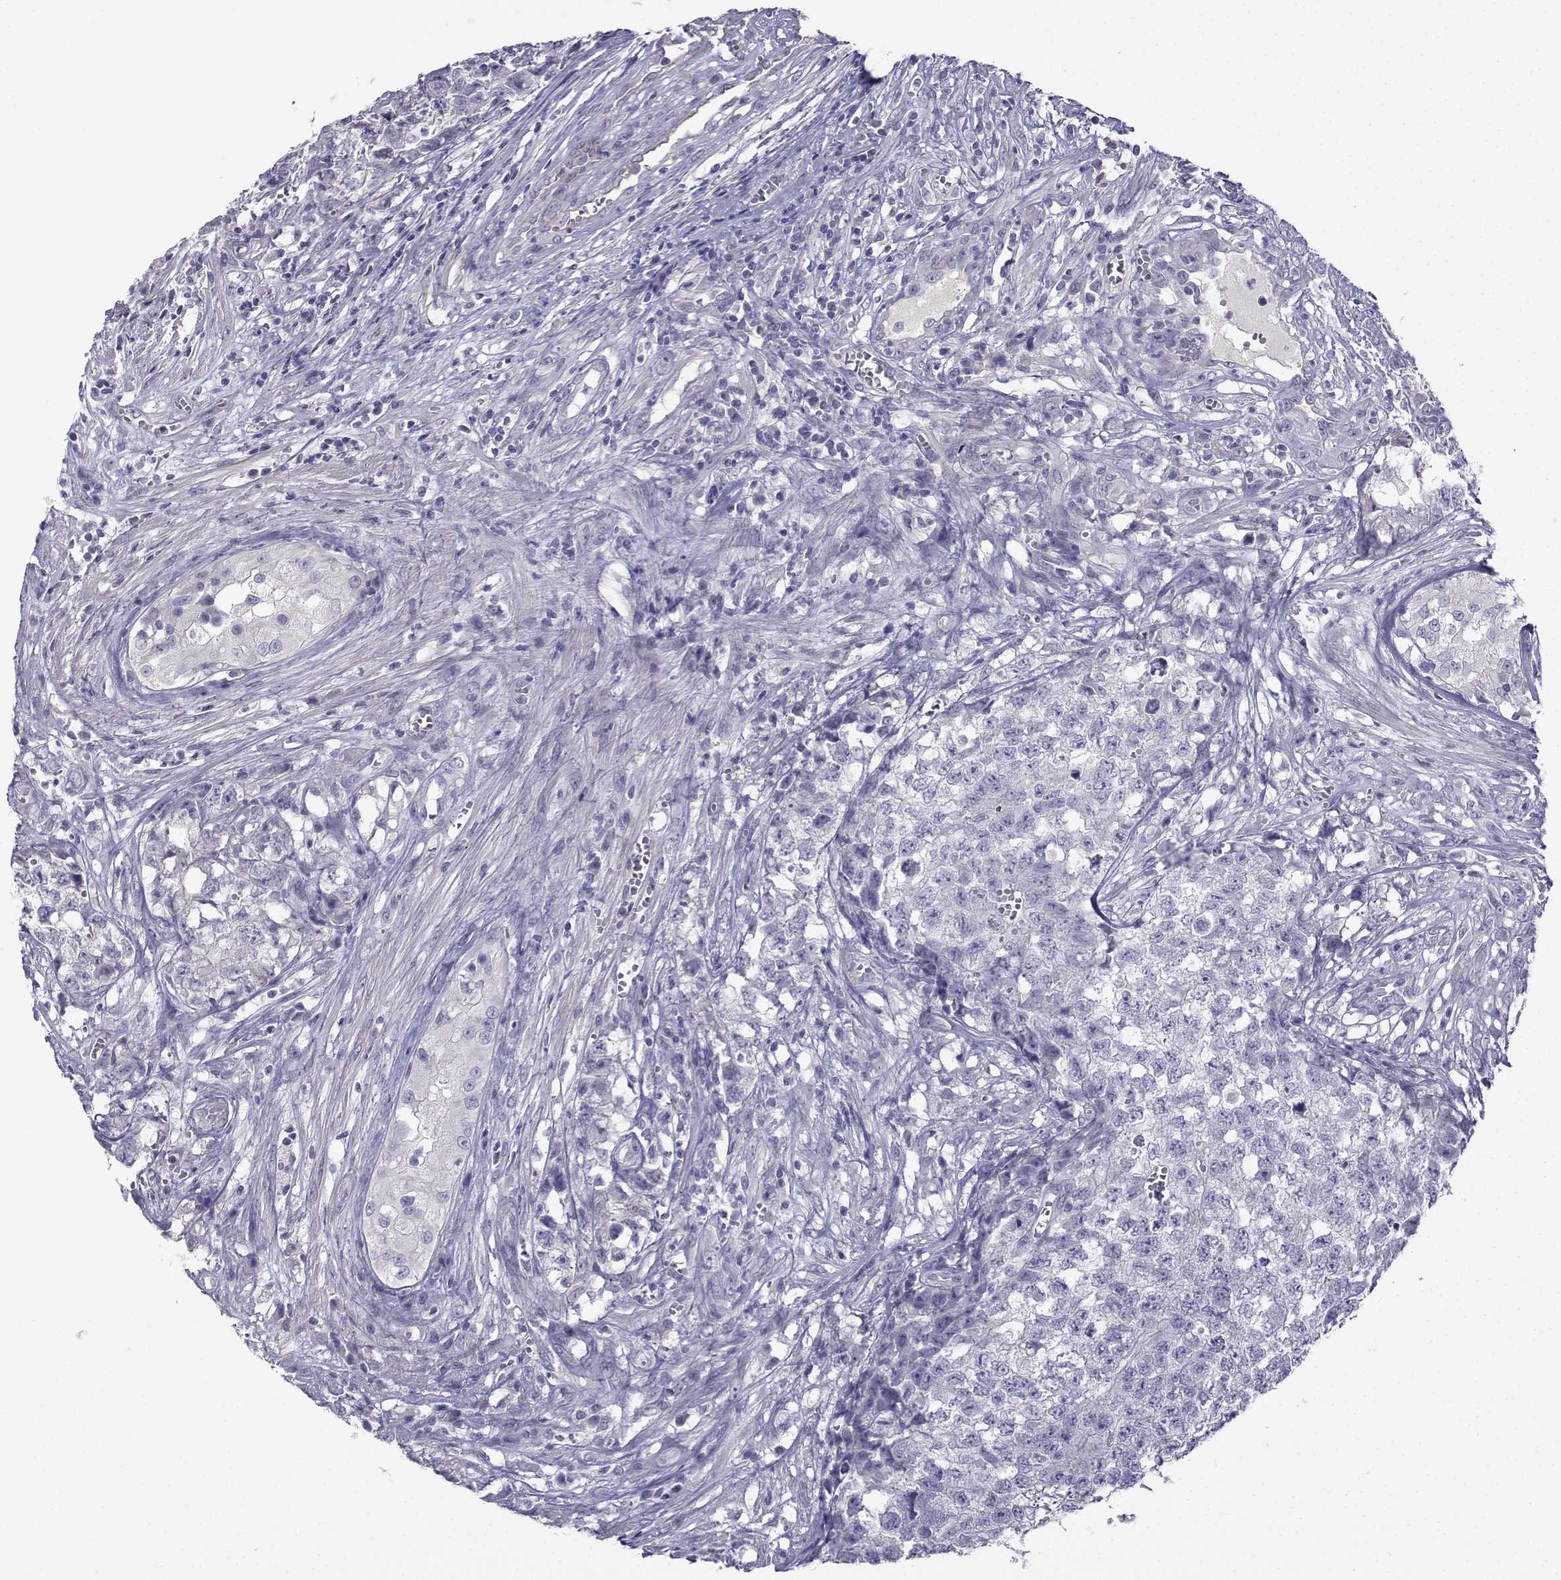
{"staining": {"intensity": "negative", "quantity": "none", "location": "none"}, "tissue": "testis cancer", "cell_type": "Tumor cells", "image_type": "cancer", "snomed": [{"axis": "morphology", "description": "Seminoma, NOS"}, {"axis": "morphology", "description": "Carcinoma, Embryonal, NOS"}, {"axis": "topography", "description": "Testis"}], "caption": "Immunohistochemistry of human seminoma (testis) exhibits no expression in tumor cells.", "gene": "SPACA7", "patient": {"sex": "male", "age": 22}}